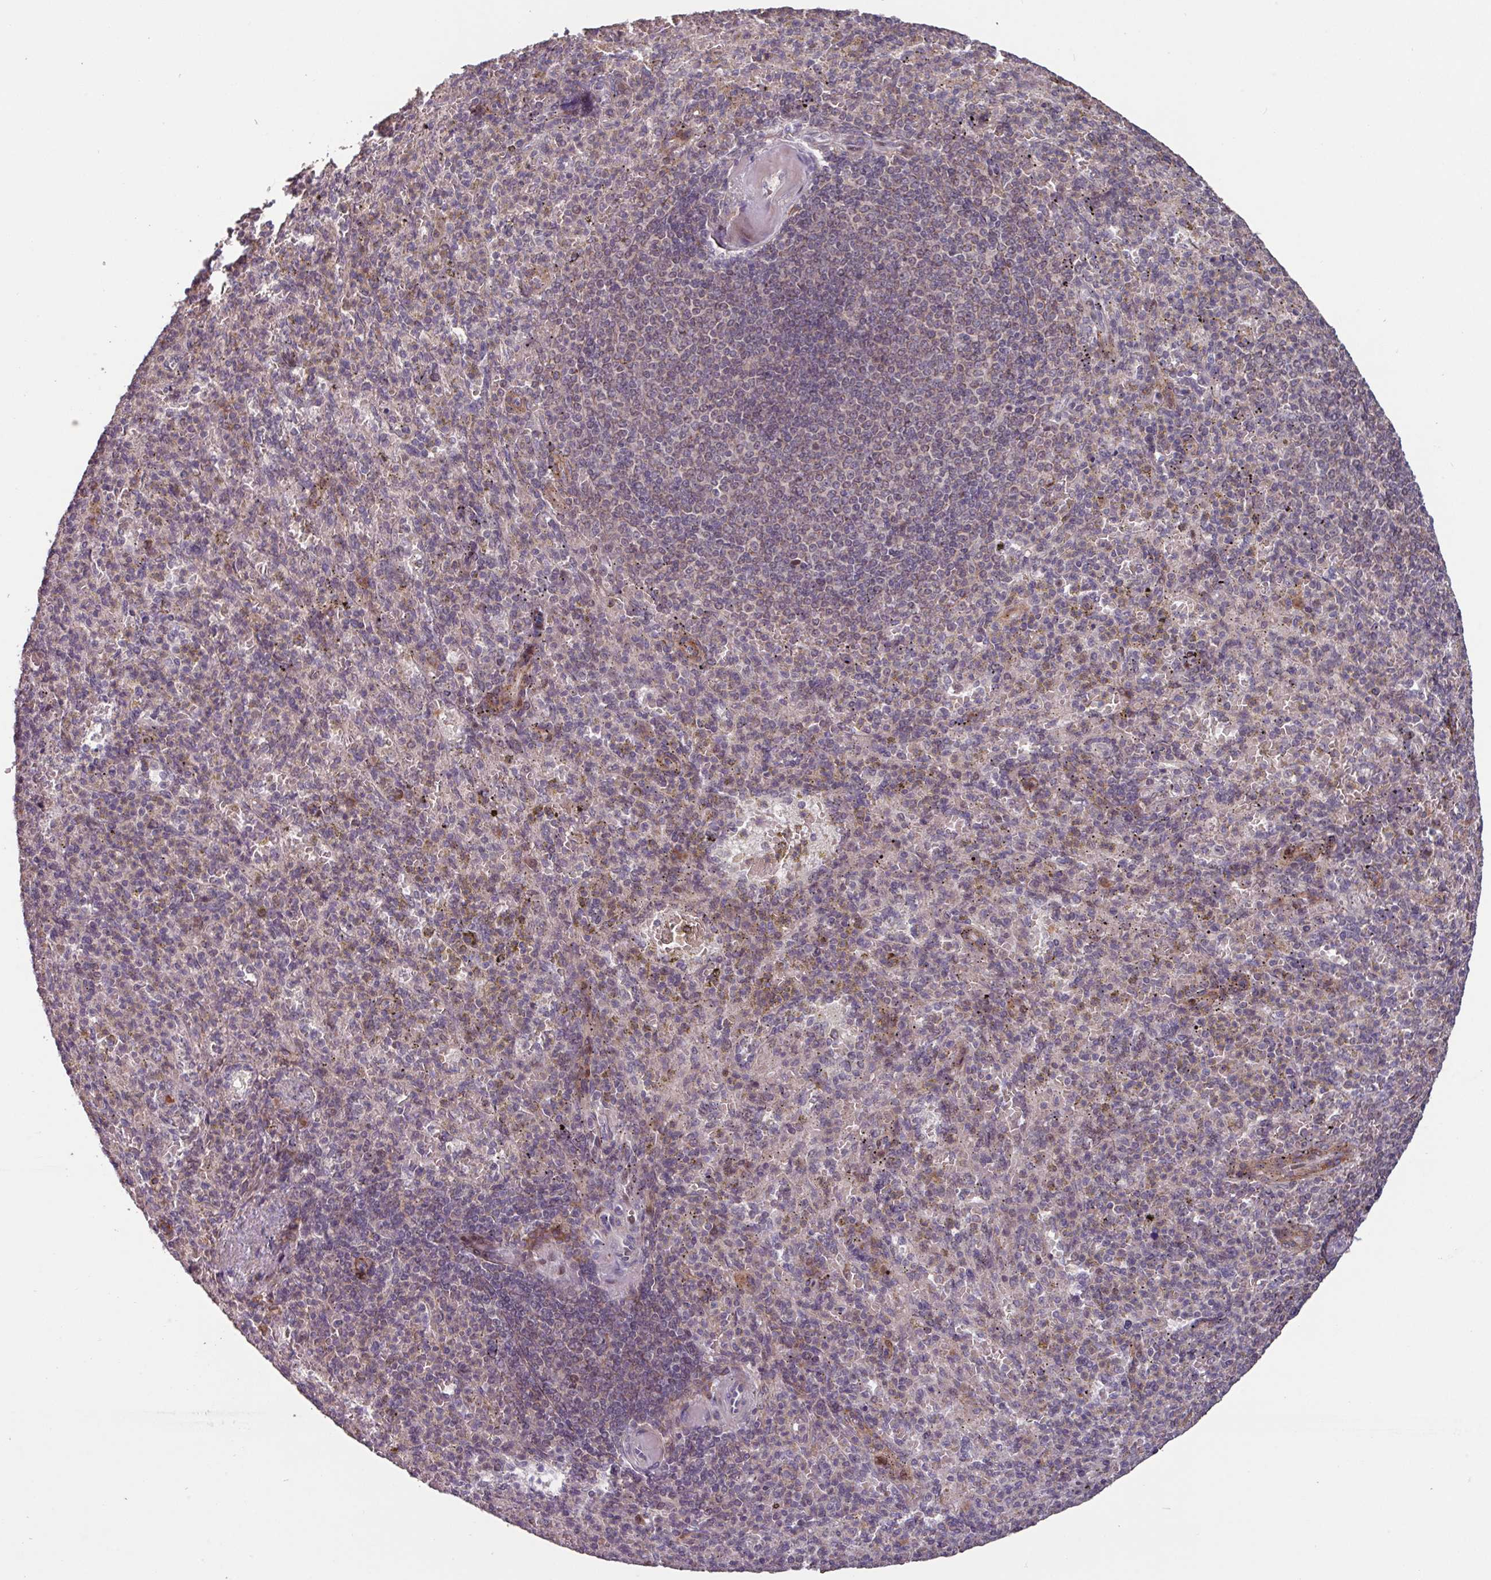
{"staining": {"intensity": "negative", "quantity": "none", "location": "none"}, "tissue": "spleen", "cell_type": "Cells in red pulp", "image_type": "normal", "snomed": [{"axis": "morphology", "description": "Normal tissue, NOS"}, {"axis": "topography", "description": "Spleen"}], "caption": "Immunohistochemical staining of unremarkable spleen exhibits no significant expression in cells in red pulp.", "gene": "TMEM88", "patient": {"sex": "female", "age": 74}}